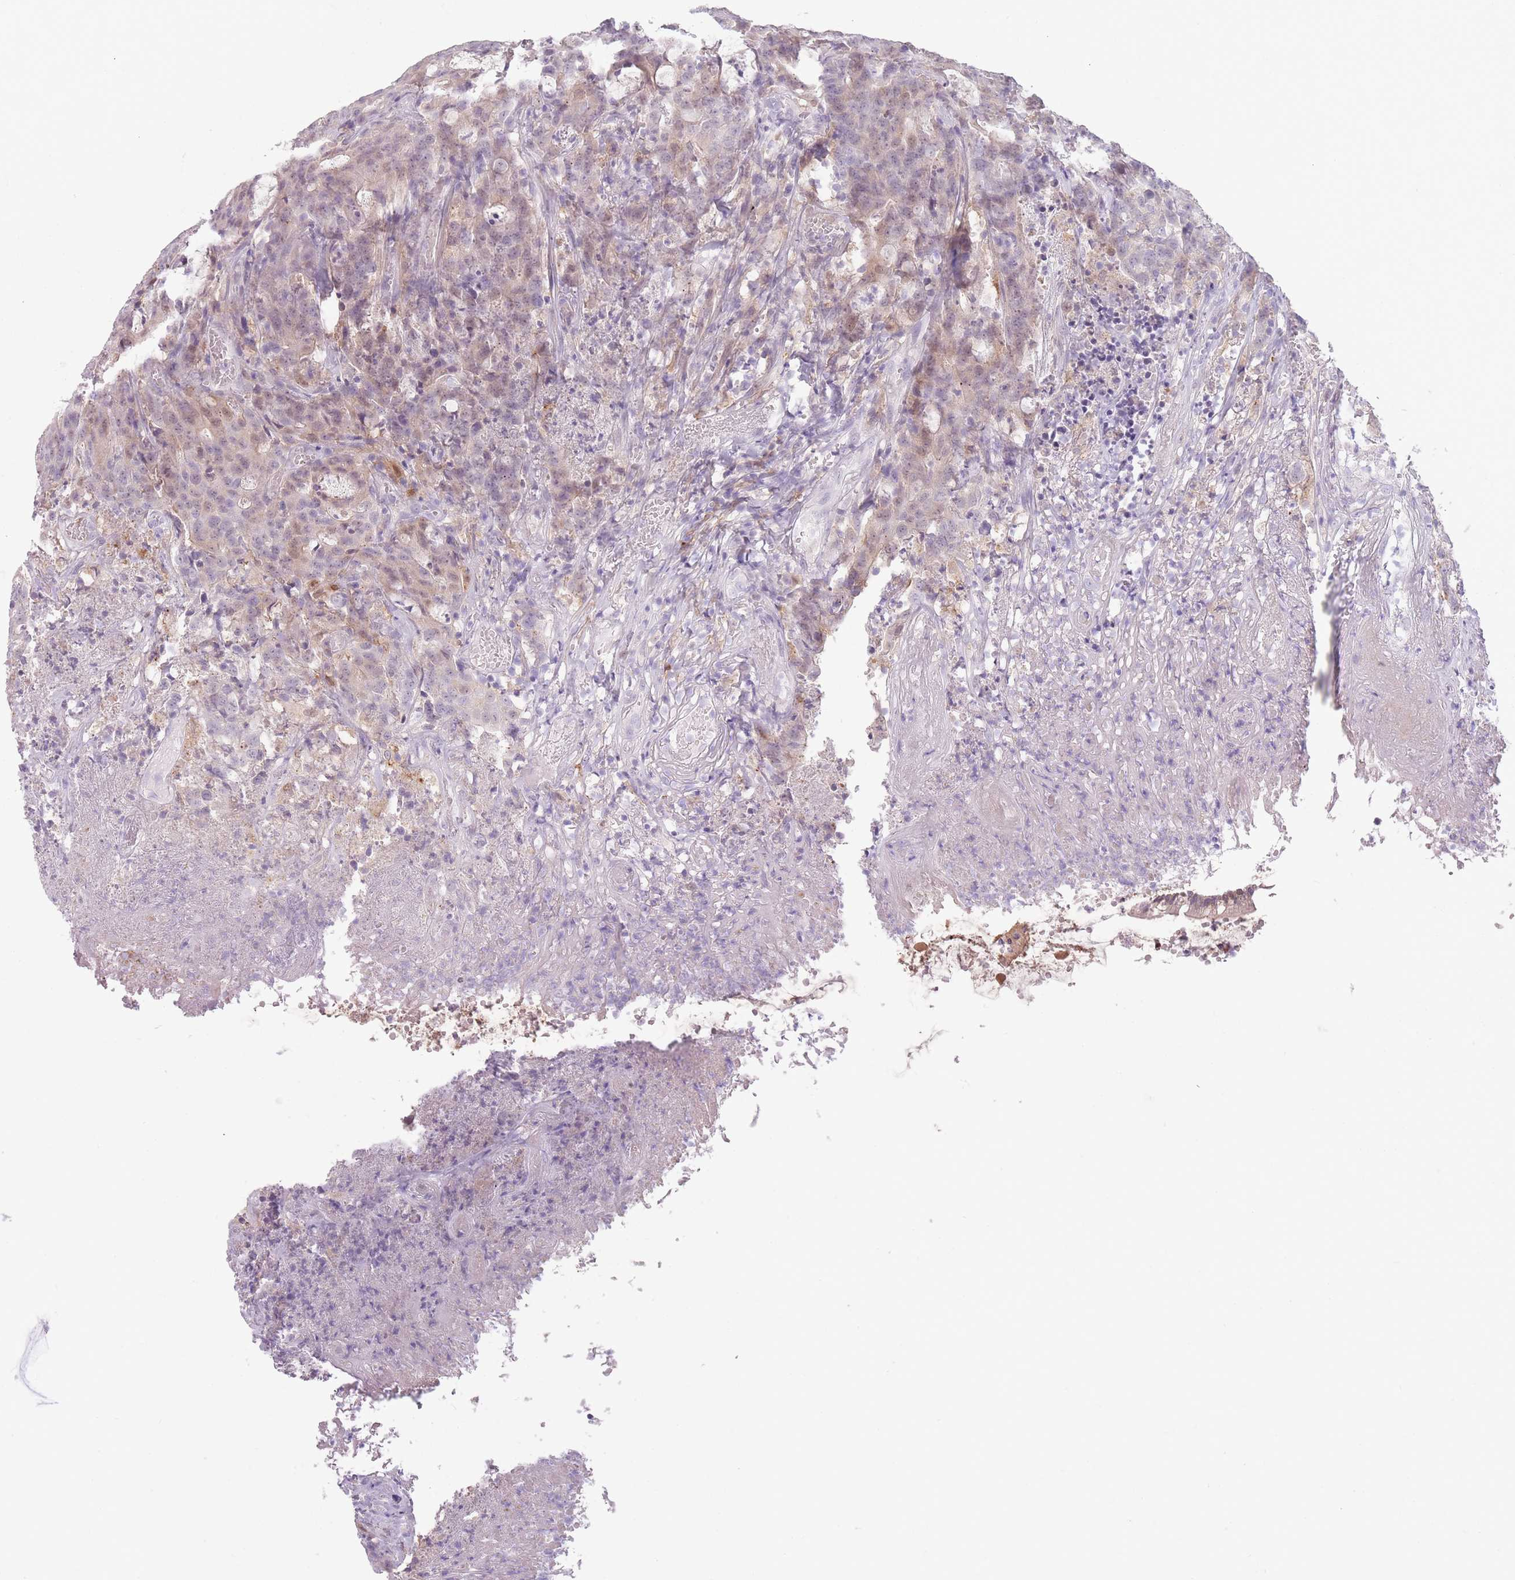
{"staining": {"intensity": "weak", "quantity": ">75%", "location": "cytoplasmic/membranous"}, "tissue": "colorectal cancer", "cell_type": "Tumor cells", "image_type": "cancer", "snomed": [{"axis": "morphology", "description": "Adenocarcinoma, NOS"}, {"axis": "topography", "description": "Colon"}], "caption": "A photomicrograph of colorectal cancer stained for a protein shows weak cytoplasmic/membranous brown staining in tumor cells. Immunohistochemistry stains the protein of interest in brown and the nuclei are stained blue.", "gene": "LGALS9", "patient": {"sex": "male", "age": 83}}